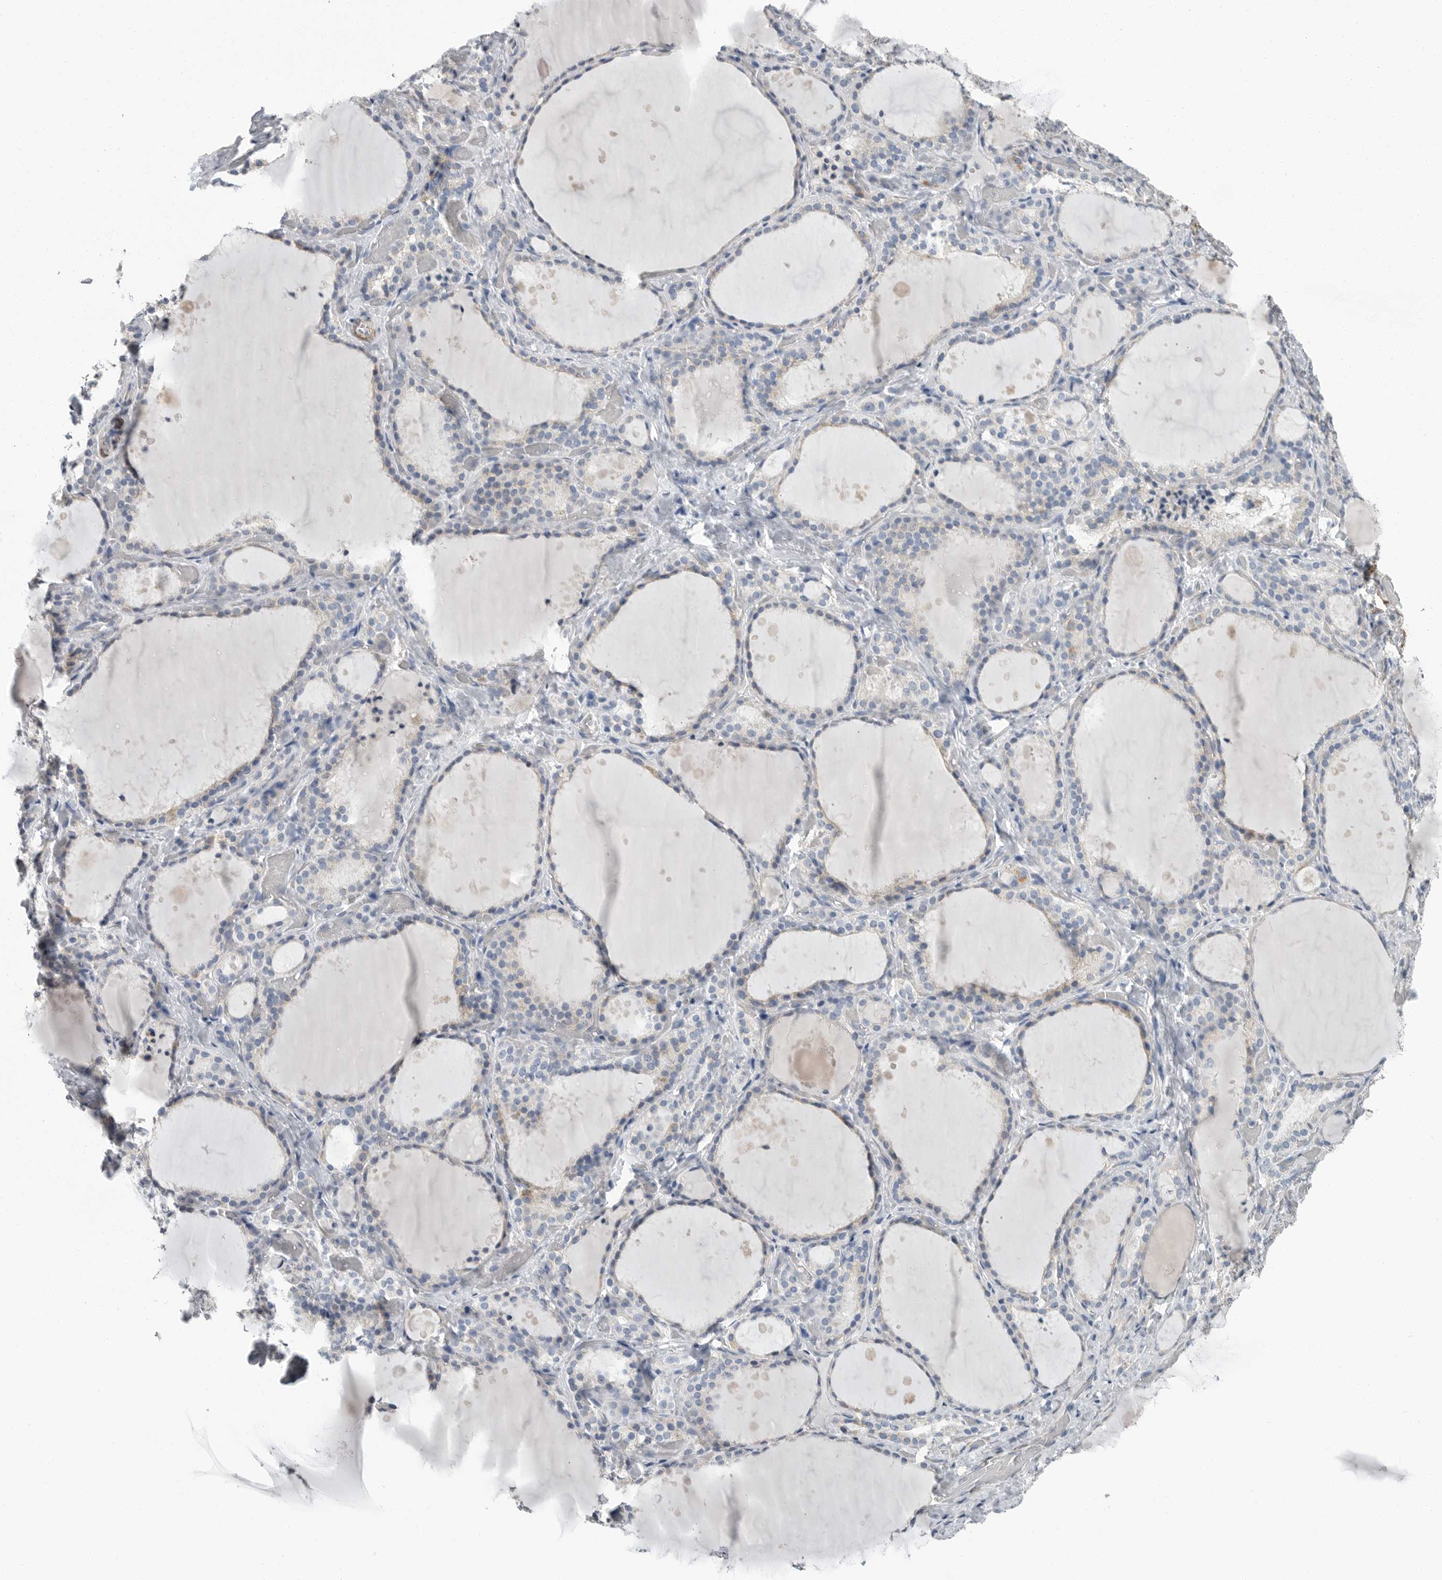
{"staining": {"intensity": "negative", "quantity": "none", "location": "none"}, "tissue": "thyroid gland", "cell_type": "Glandular cells", "image_type": "normal", "snomed": [{"axis": "morphology", "description": "Normal tissue, NOS"}, {"axis": "topography", "description": "Thyroid gland"}], "caption": "Immunohistochemistry of normal thyroid gland shows no positivity in glandular cells.", "gene": "PLN", "patient": {"sex": "female", "age": 44}}